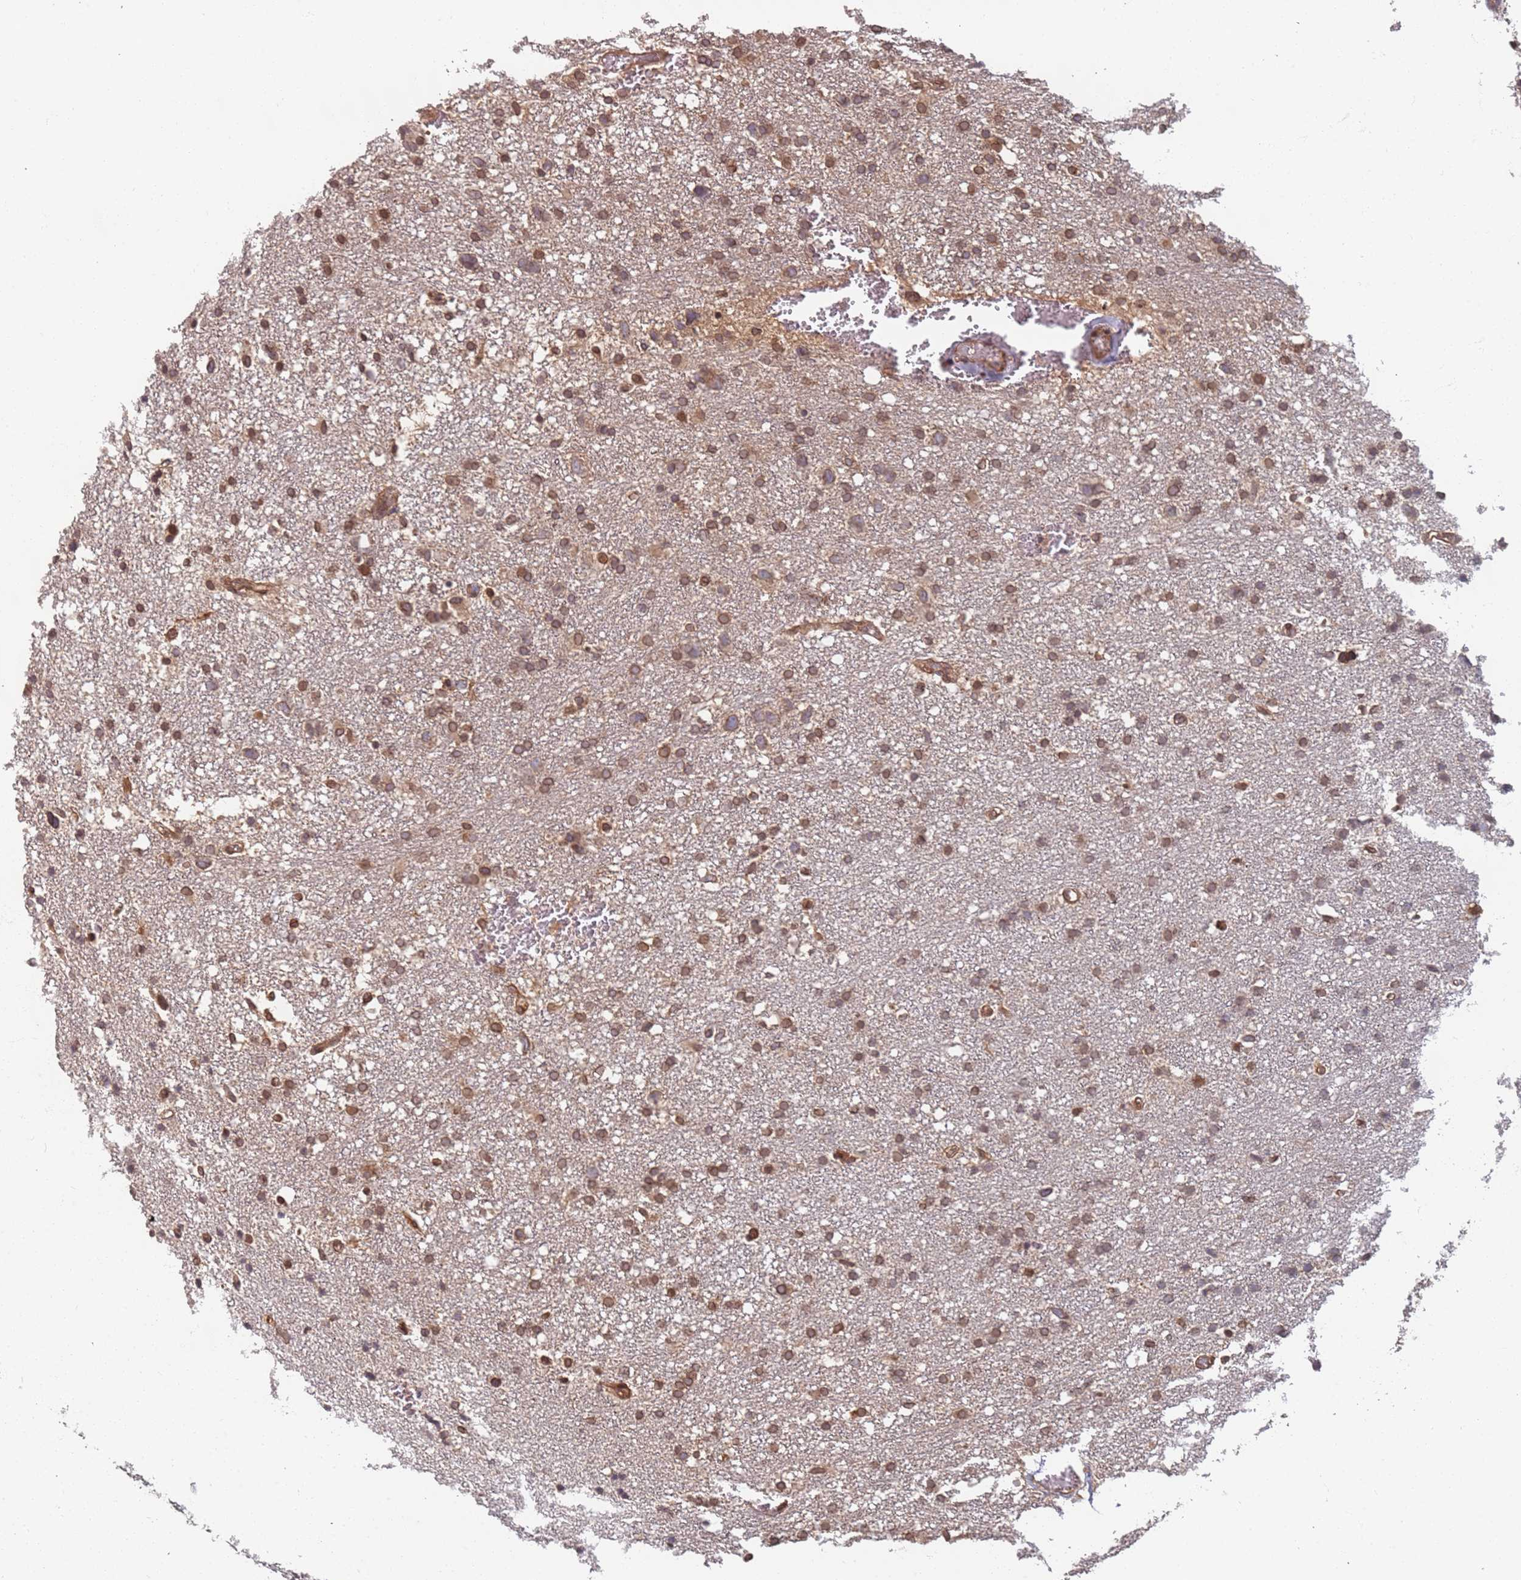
{"staining": {"intensity": "moderate", "quantity": ">75%", "location": "nuclear"}, "tissue": "glioma", "cell_type": "Tumor cells", "image_type": "cancer", "snomed": [{"axis": "morphology", "description": "Glioma, malignant, High grade"}, {"axis": "topography", "description": "Brain"}], "caption": "Immunohistochemical staining of glioma demonstrates medium levels of moderate nuclear staining in approximately >75% of tumor cells. (IHC, brightfield microscopy, high magnification).", "gene": "SDCCAG8", "patient": {"sex": "male", "age": 61}}